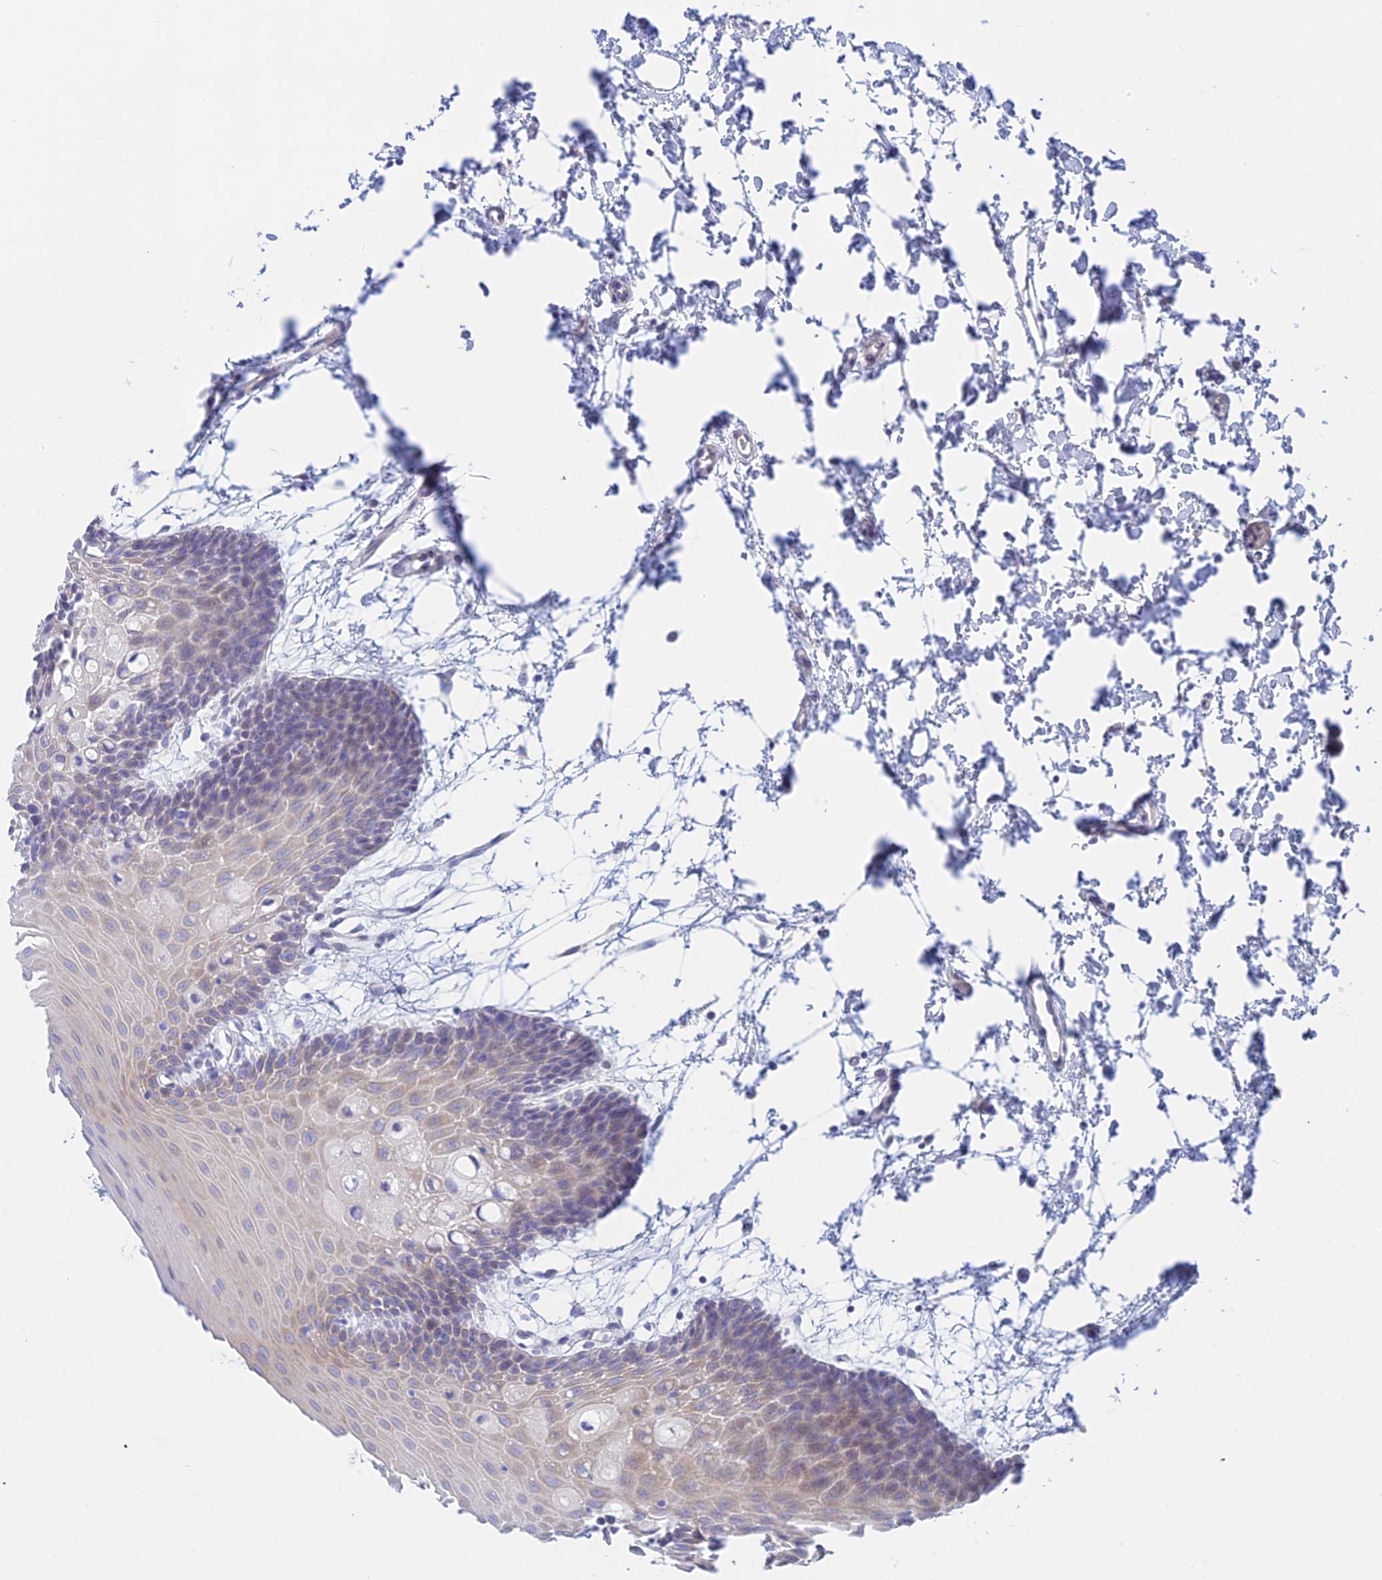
{"staining": {"intensity": "negative", "quantity": "none", "location": "none"}, "tissue": "oral mucosa", "cell_type": "Squamous epithelial cells", "image_type": "normal", "snomed": [{"axis": "morphology", "description": "Normal tissue, NOS"}, {"axis": "topography", "description": "Skeletal muscle"}, {"axis": "topography", "description": "Oral tissue"}, {"axis": "topography", "description": "Salivary gland"}, {"axis": "topography", "description": "Peripheral nerve tissue"}], "caption": "High magnification brightfield microscopy of normal oral mucosa stained with DAB (brown) and counterstained with hematoxylin (blue): squamous epithelial cells show no significant staining.", "gene": "CEP152", "patient": {"sex": "male", "age": 54}}